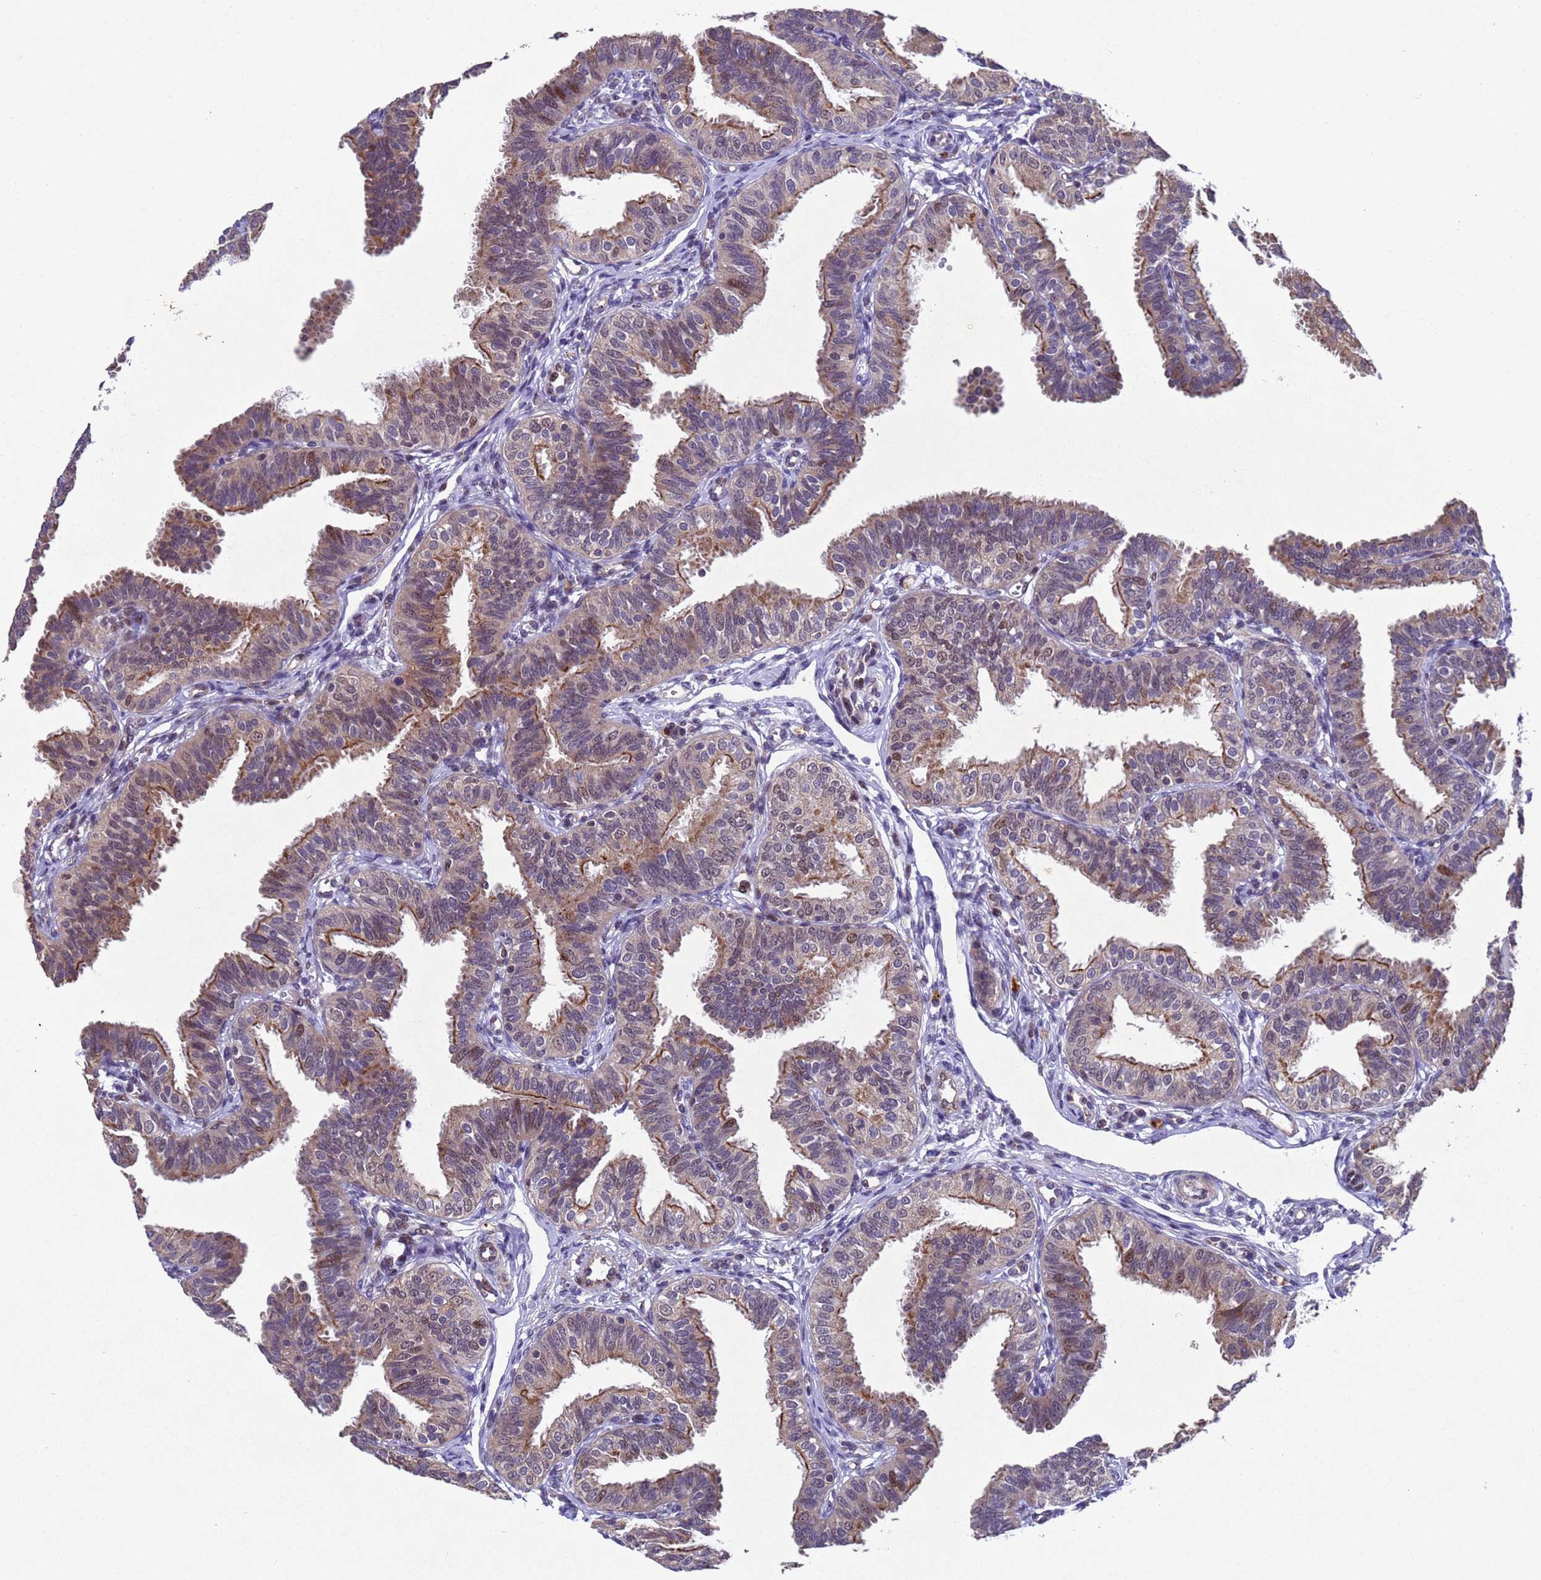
{"staining": {"intensity": "moderate", "quantity": "25%-75%", "location": "cytoplasmic/membranous,nuclear"}, "tissue": "fallopian tube", "cell_type": "Glandular cells", "image_type": "normal", "snomed": [{"axis": "morphology", "description": "Normal tissue, NOS"}, {"axis": "topography", "description": "Fallopian tube"}], "caption": "Fallopian tube stained for a protein reveals moderate cytoplasmic/membranous,nuclear positivity in glandular cells. (Stains: DAB in brown, nuclei in blue, Microscopy: brightfield microscopy at high magnification).", "gene": "TBK1", "patient": {"sex": "female", "age": 35}}